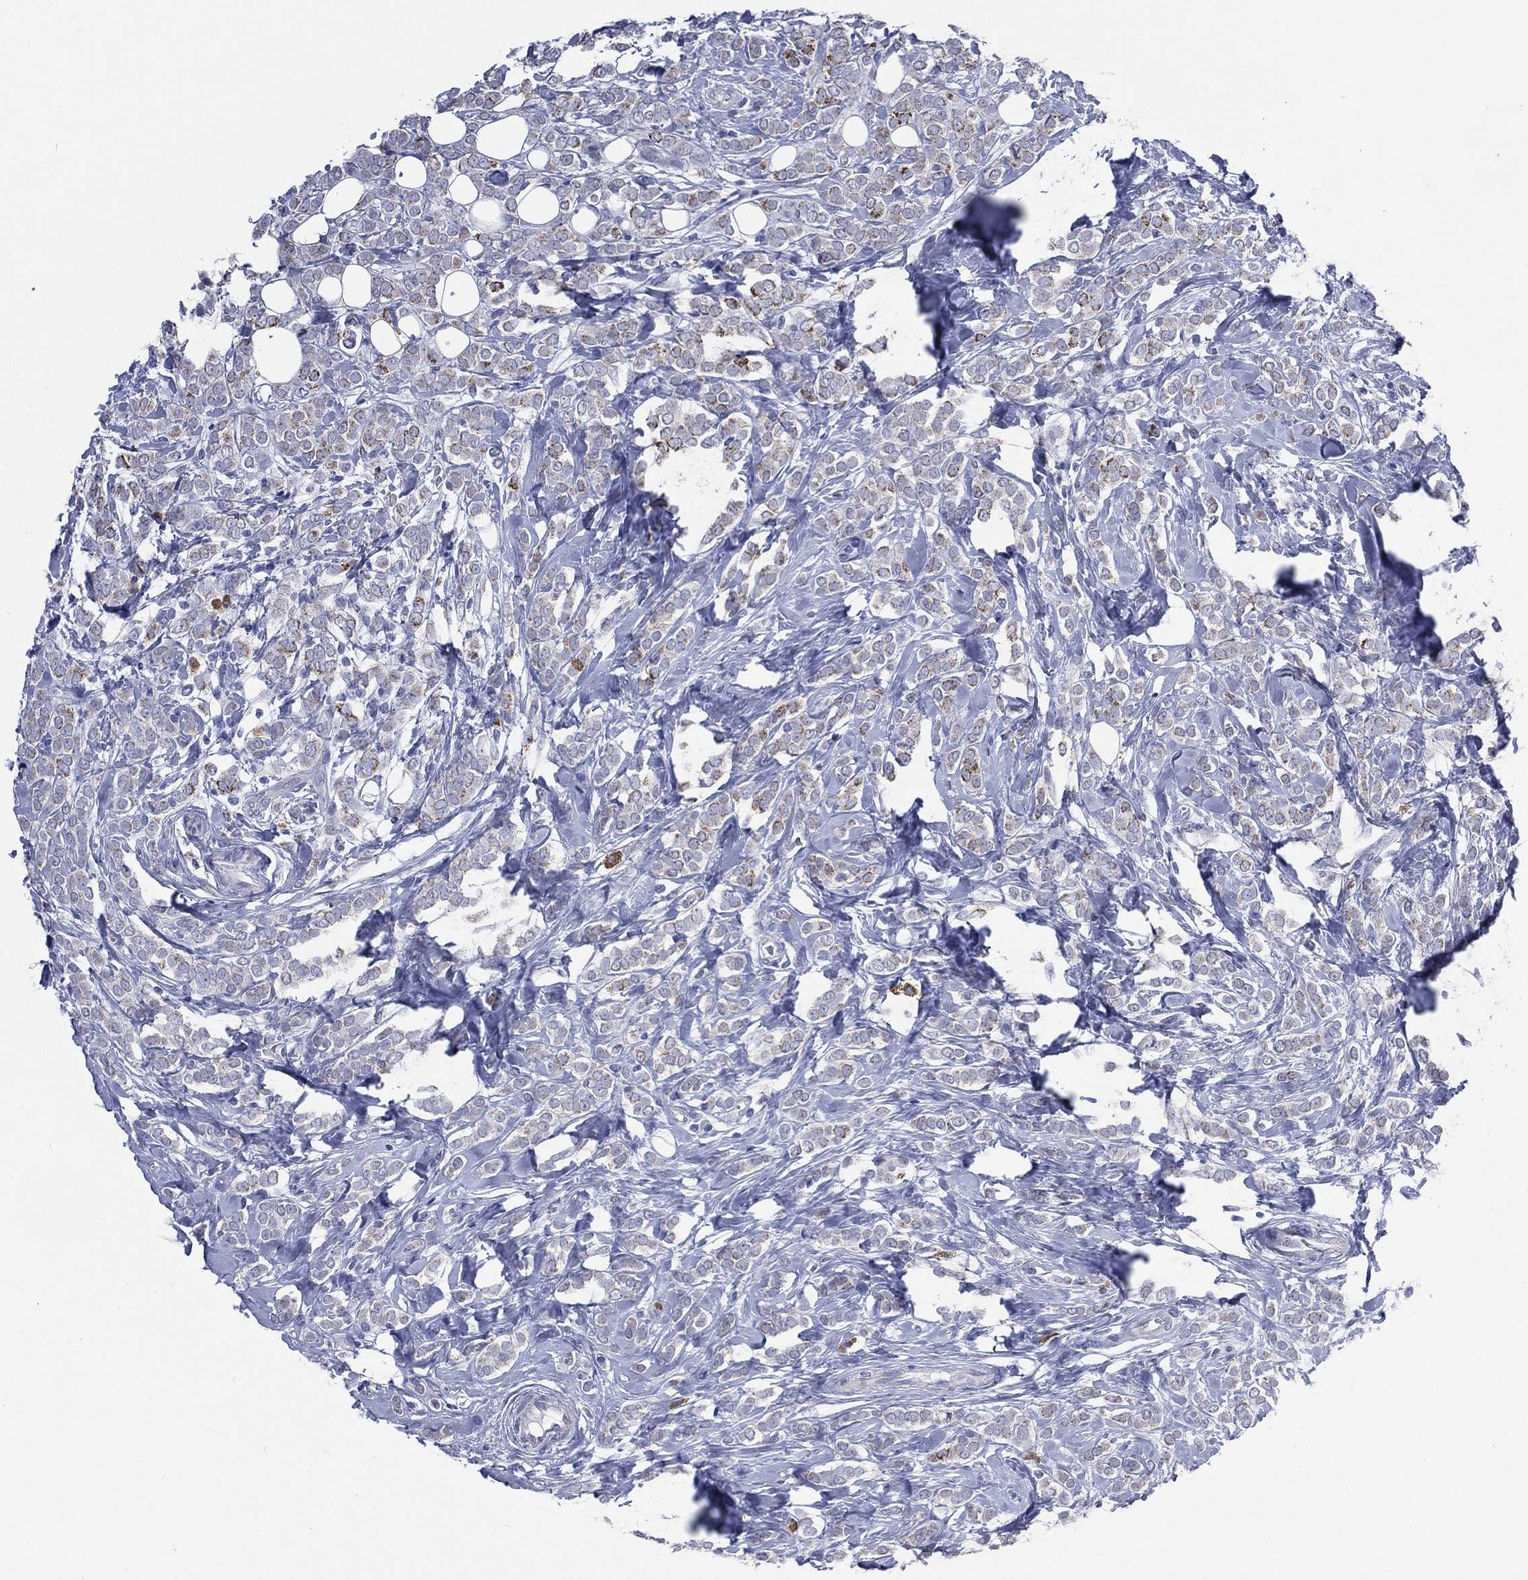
{"staining": {"intensity": "moderate", "quantity": "<25%", "location": "cytoplasmic/membranous"}, "tissue": "breast cancer", "cell_type": "Tumor cells", "image_type": "cancer", "snomed": [{"axis": "morphology", "description": "Lobular carcinoma"}, {"axis": "topography", "description": "Breast"}], "caption": "Approximately <25% of tumor cells in breast cancer exhibit moderate cytoplasmic/membranous protein positivity as visualized by brown immunohistochemical staining.", "gene": "AKAP3", "patient": {"sex": "female", "age": 49}}